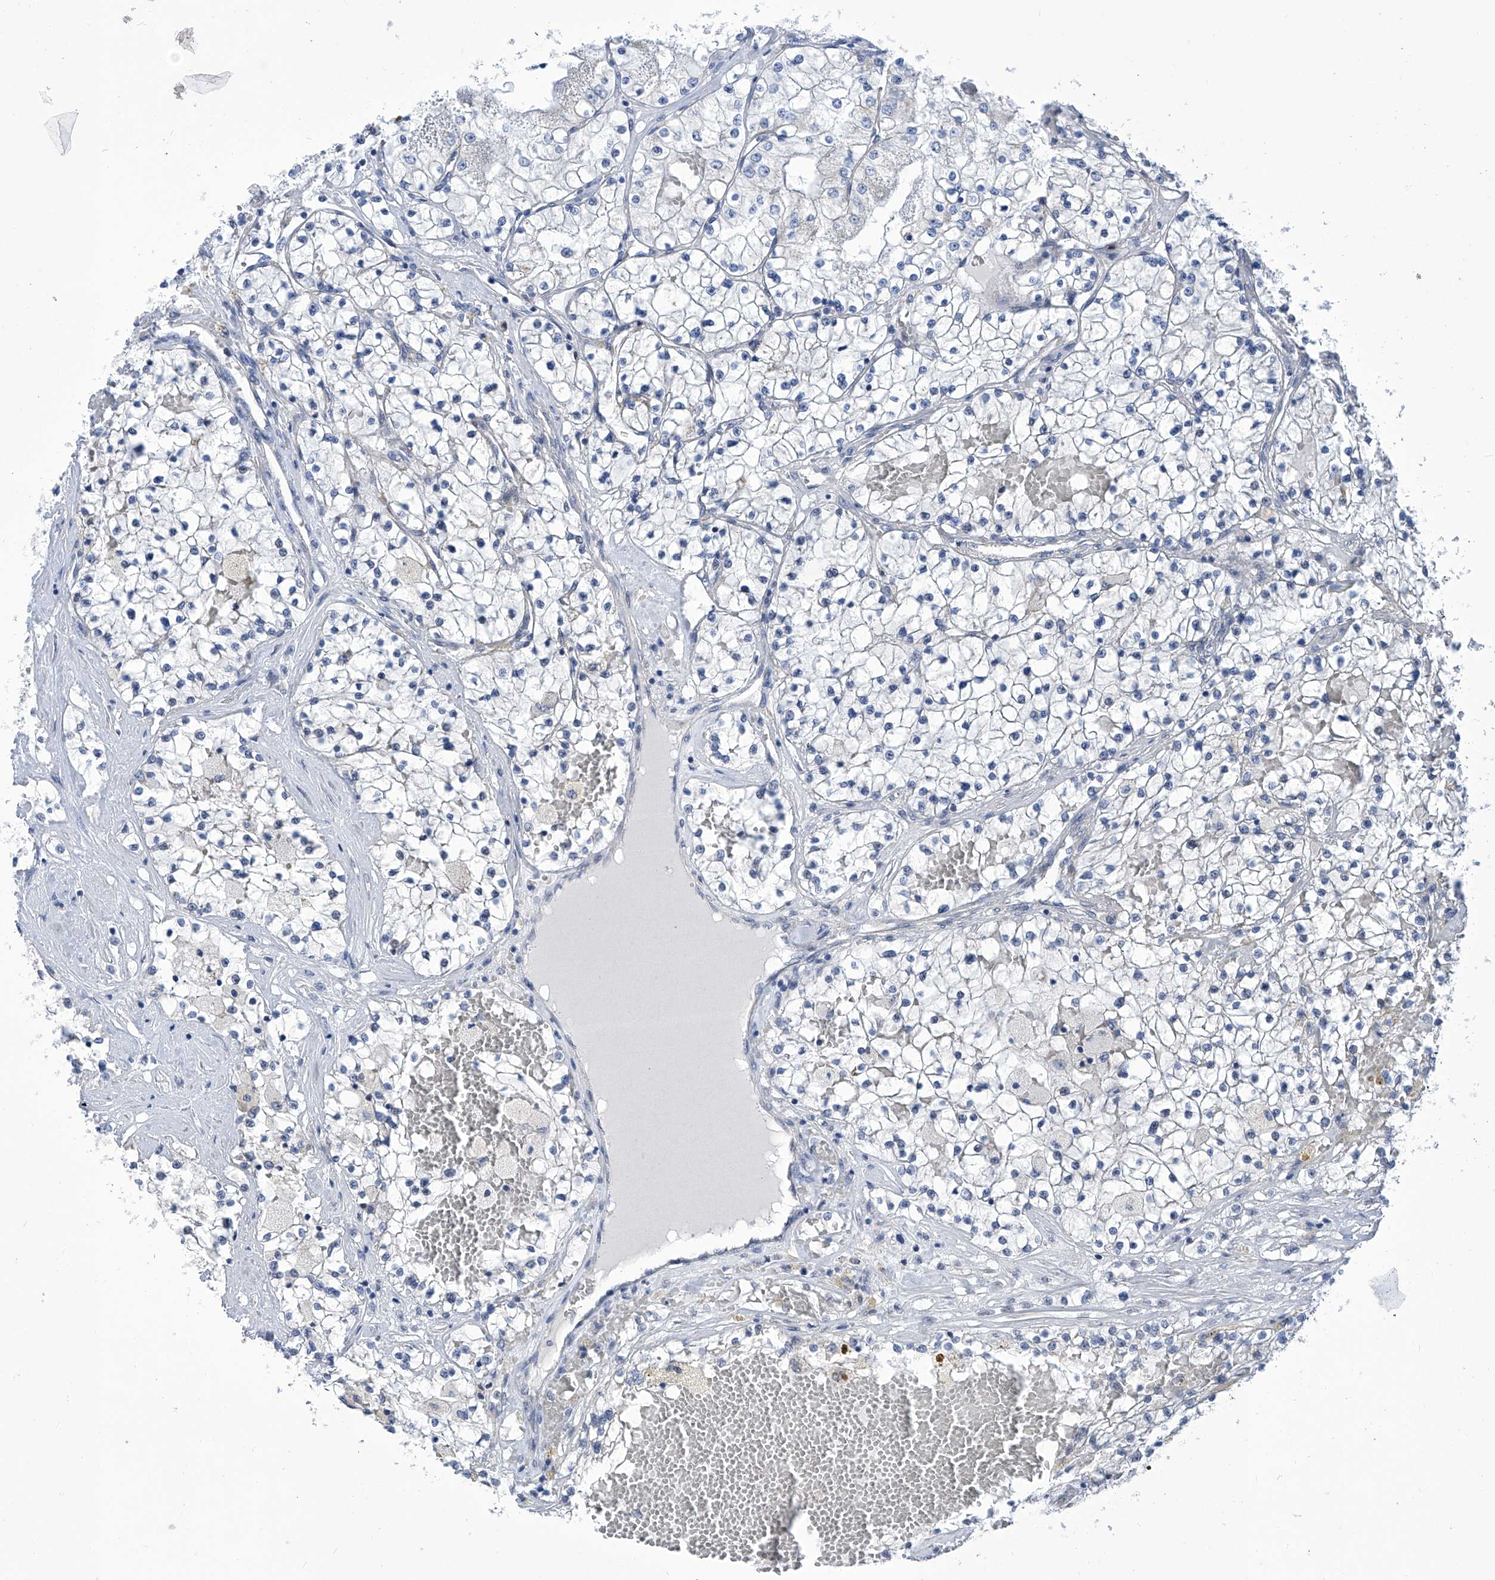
{"staining": {"intensity": "negative", "quantity": "none", "location": "none"}, "tissue": "renal cancer", "cell_type": "Tumor cells", "image_type": "cancer", "snomed": [{"axis": "morphology", "description": "Normal tissue, NOS"}, {"axis": "morphology", "description": "Adenocarcinoma, NOS"}, {"axis": "topography", "description": "Kidney"}], "caption": "Protein analysis of adenocarcinoma (renal) shows no significant positivity in tumor cells.", "gene": "SART1", "patient": {"sex": "male", "age": 68}}